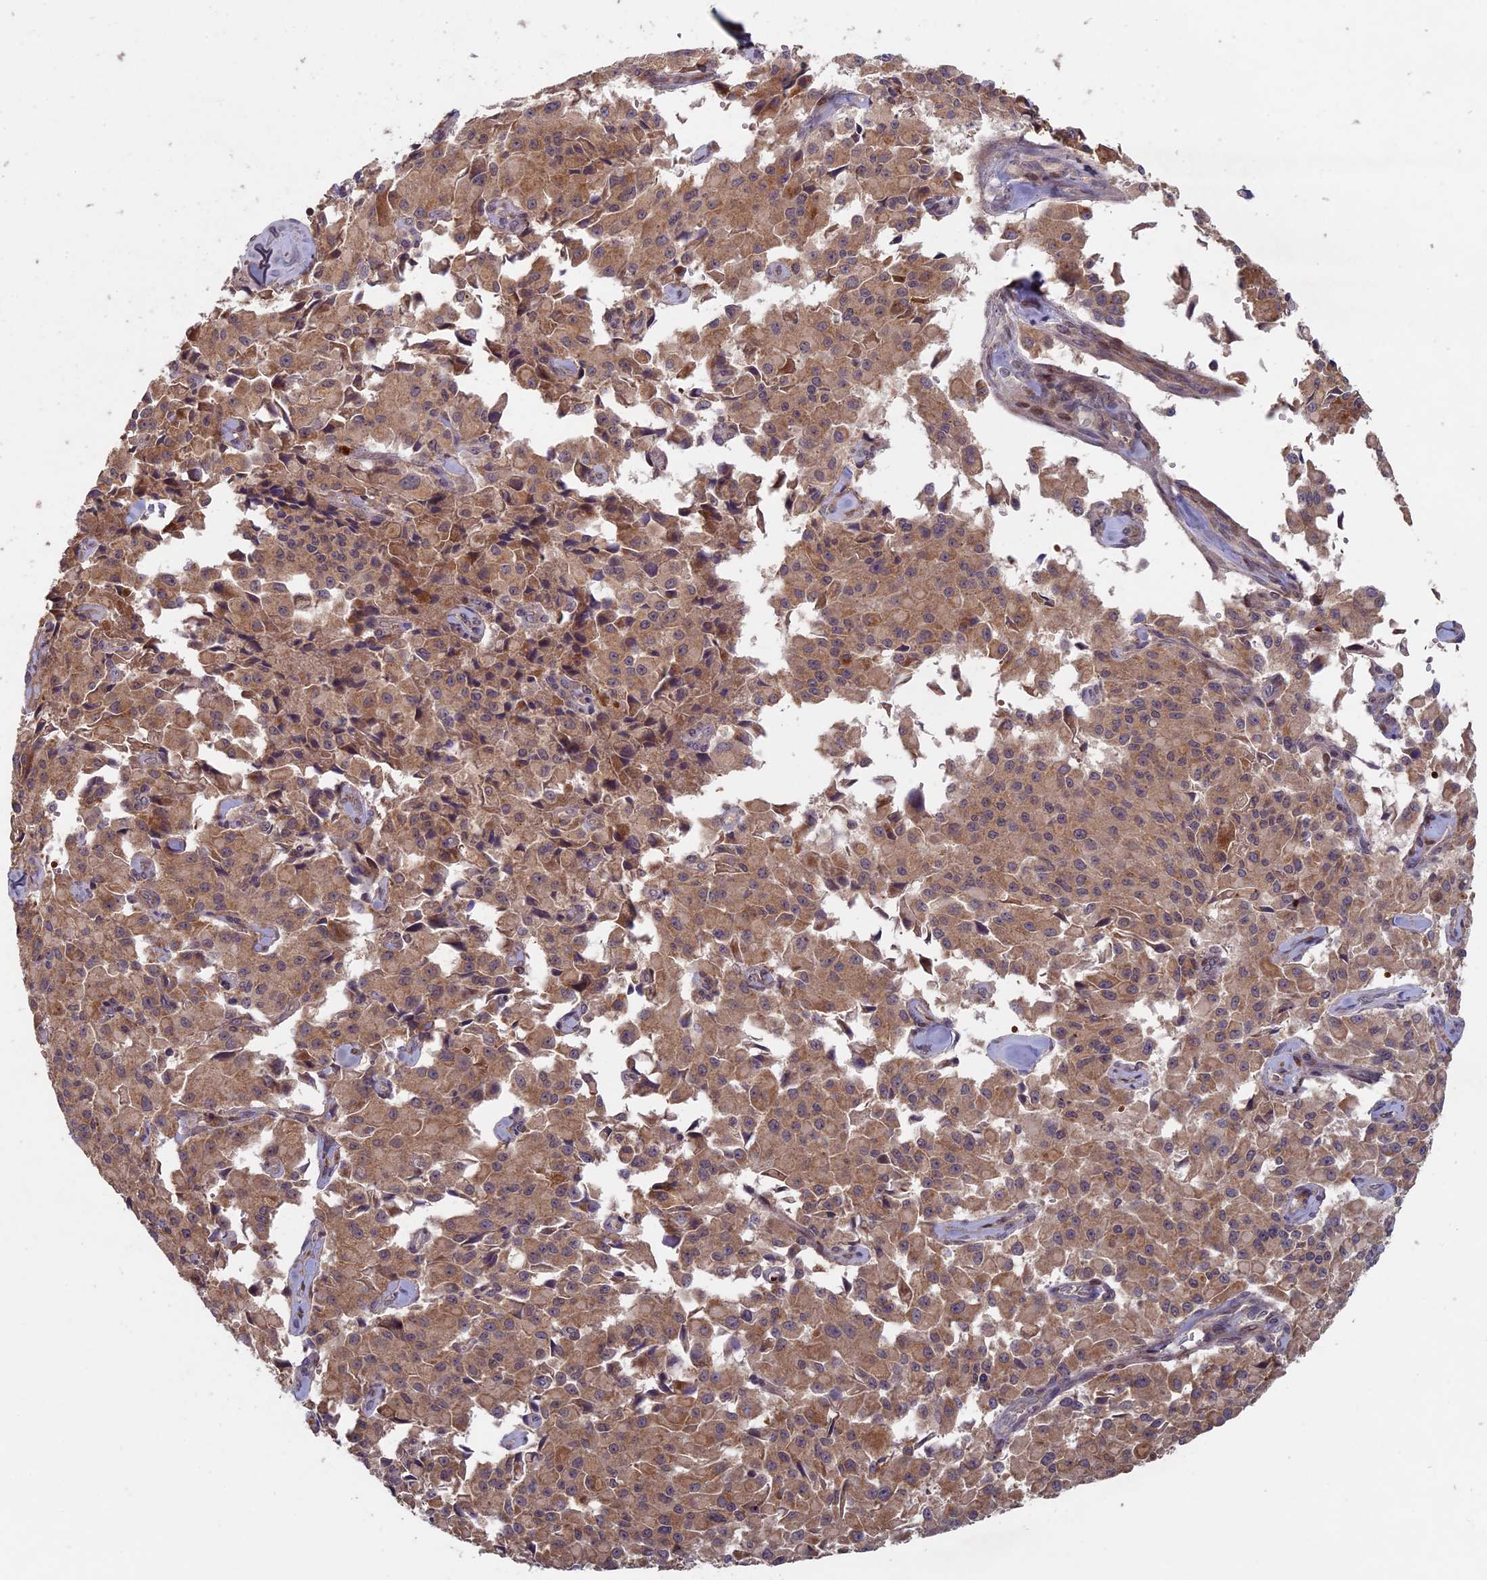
{"staining": {"intensity": "moderate", "quantity": "<25%", "location": "cytoplasmic/membranous"}, "tissue": "pancreatic cancer", "cell_type": "Tumor cells", "image_type": "cancer", "snomed": [{"axis": "morphology", "description": "Adenocarcinoma, NOS"}, {"axis": "topography", "description": "Pancreas"}], "caption": "Human pancreatic cancer stained with a brown dye displays moderate cytoplasmic/membranous positive staining in about <25% of tumor cells.", "gene": "RCCD1", "patient": {"sex": "male", "age": 65}}